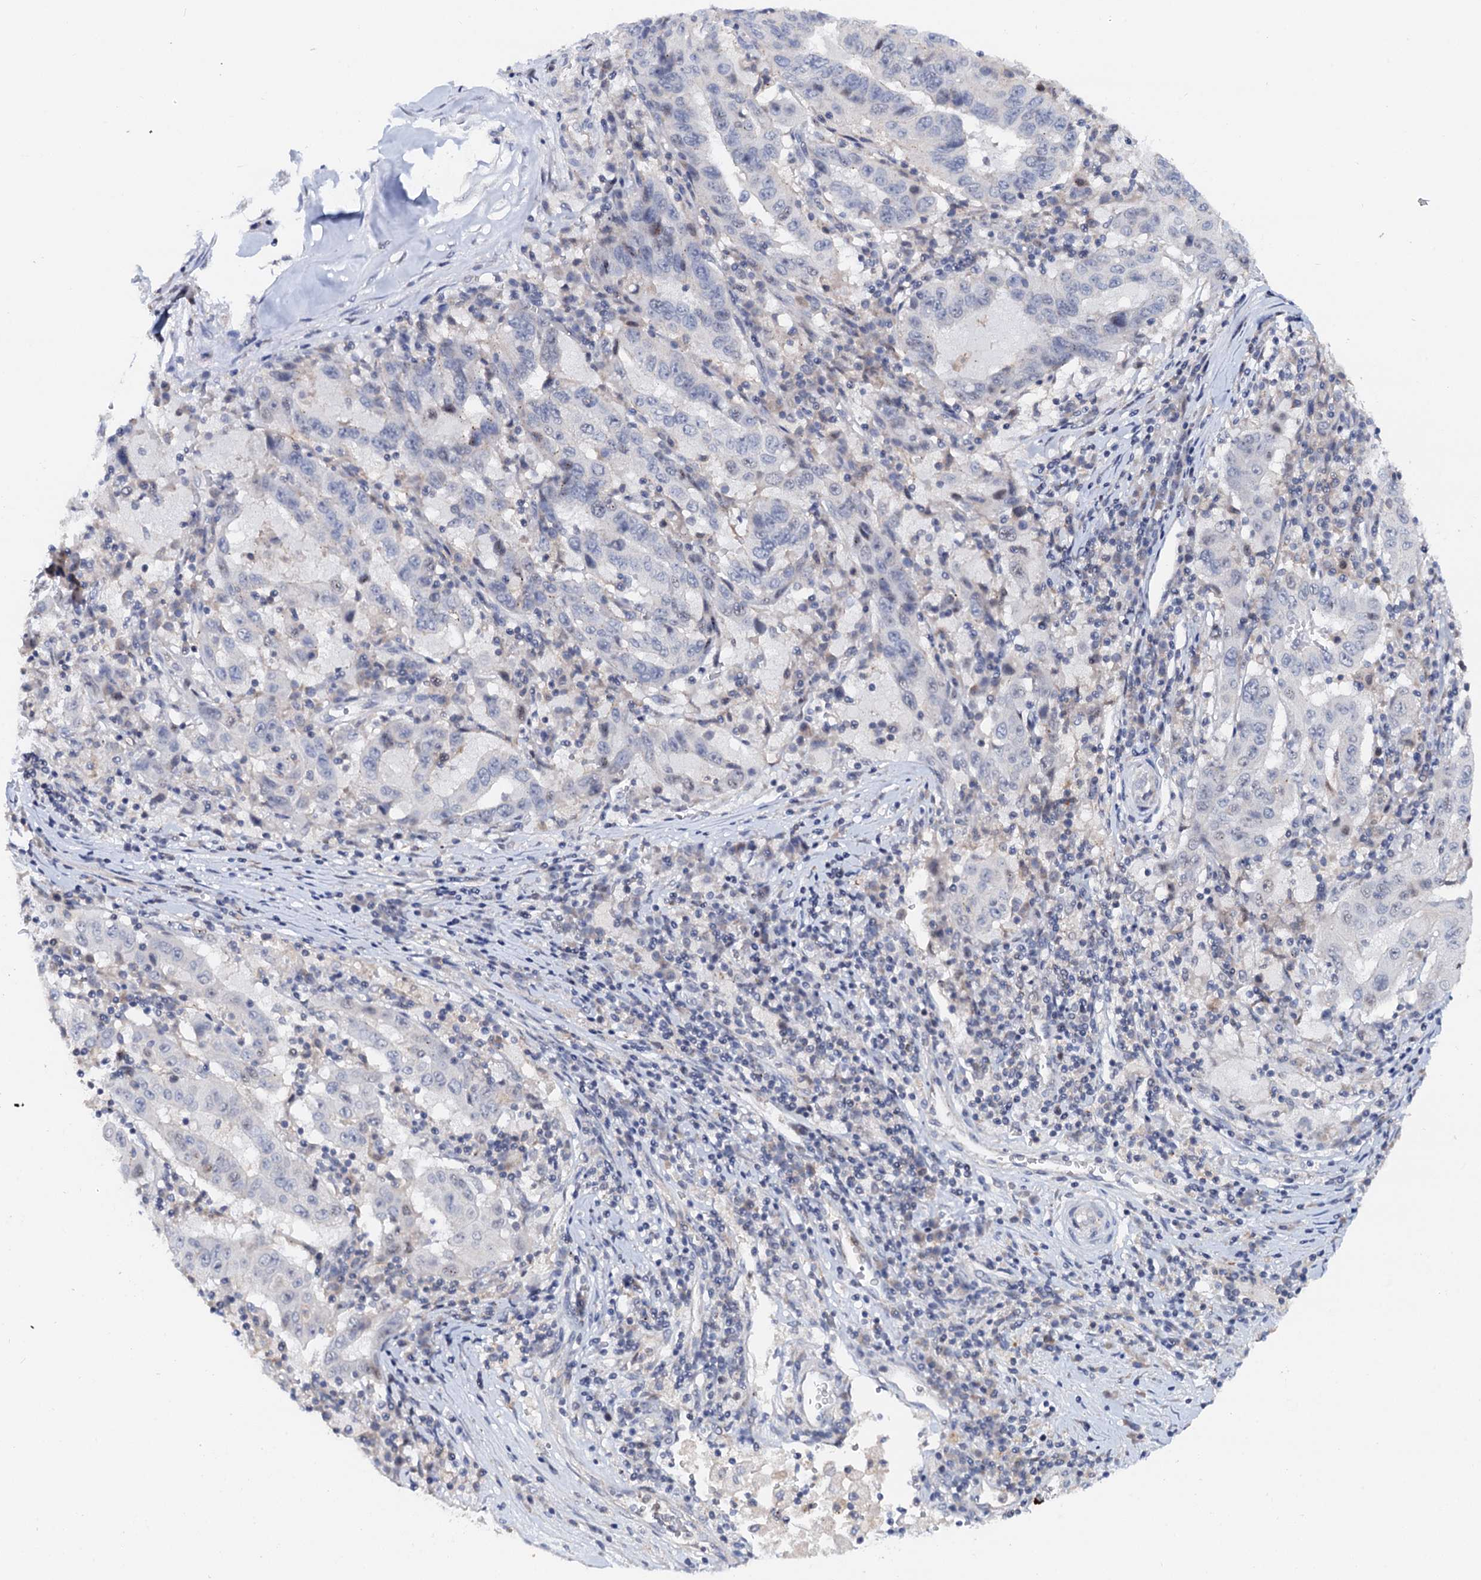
{"staining": {"intensity": "negative", "quantity": "none", "location": "none"}, "tissue": "pancreatic cancer", "cell_type": "Tumor cells", "image_type": "cancer", "snomed": [{"axis": "morphology", "description": "Adenocarcinoma, NOS"}, {"axis": "topography", "description": "Pancreas"}], "caption": "This is an IHC image of pancreatic cancer. There is no positivity in tumor cells.", "gene": "NALF1", "patient": {"sex": "male", "age": 63}}